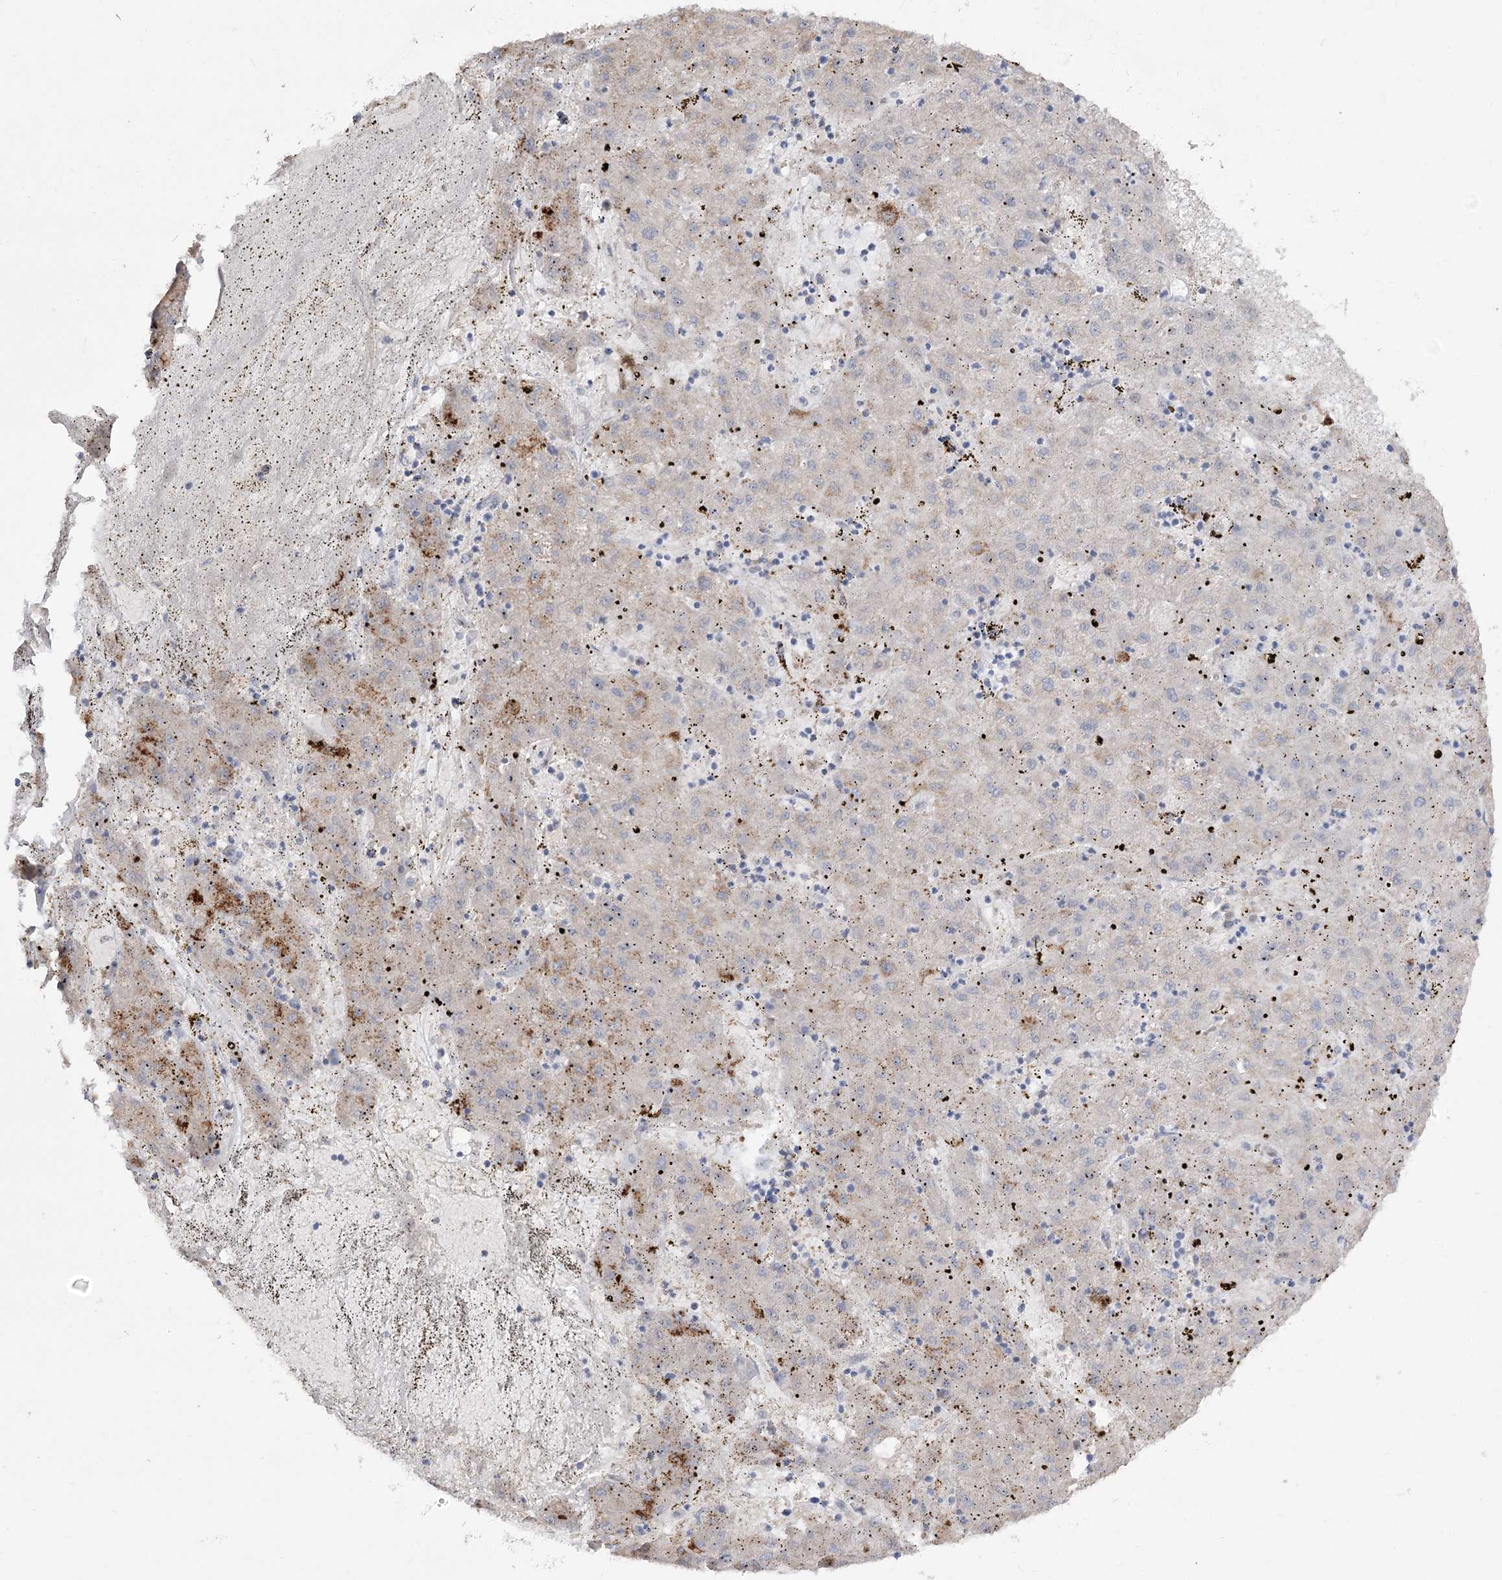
{"staining": {"intensity": "negative", "quantity": "none", "location": "none"}, "tissue": "liver cancer", "cell_type": "Tumor cells", "image_type": "cancer", "snomed": [{"axis": "morphology", "description": "Carcinoma, Hepatocellular, NOS"}, {"axis": "topography", "description": "Liver"}], "caption": "Immunohistochemistry image of neoplastic tissue: human hepatocellular carcinoma (liver) stained with DAB displays no significant protein expression in tumor cells.", "gene": "ZSCAN23", "patient": {"sex": "male", "age": 72}}